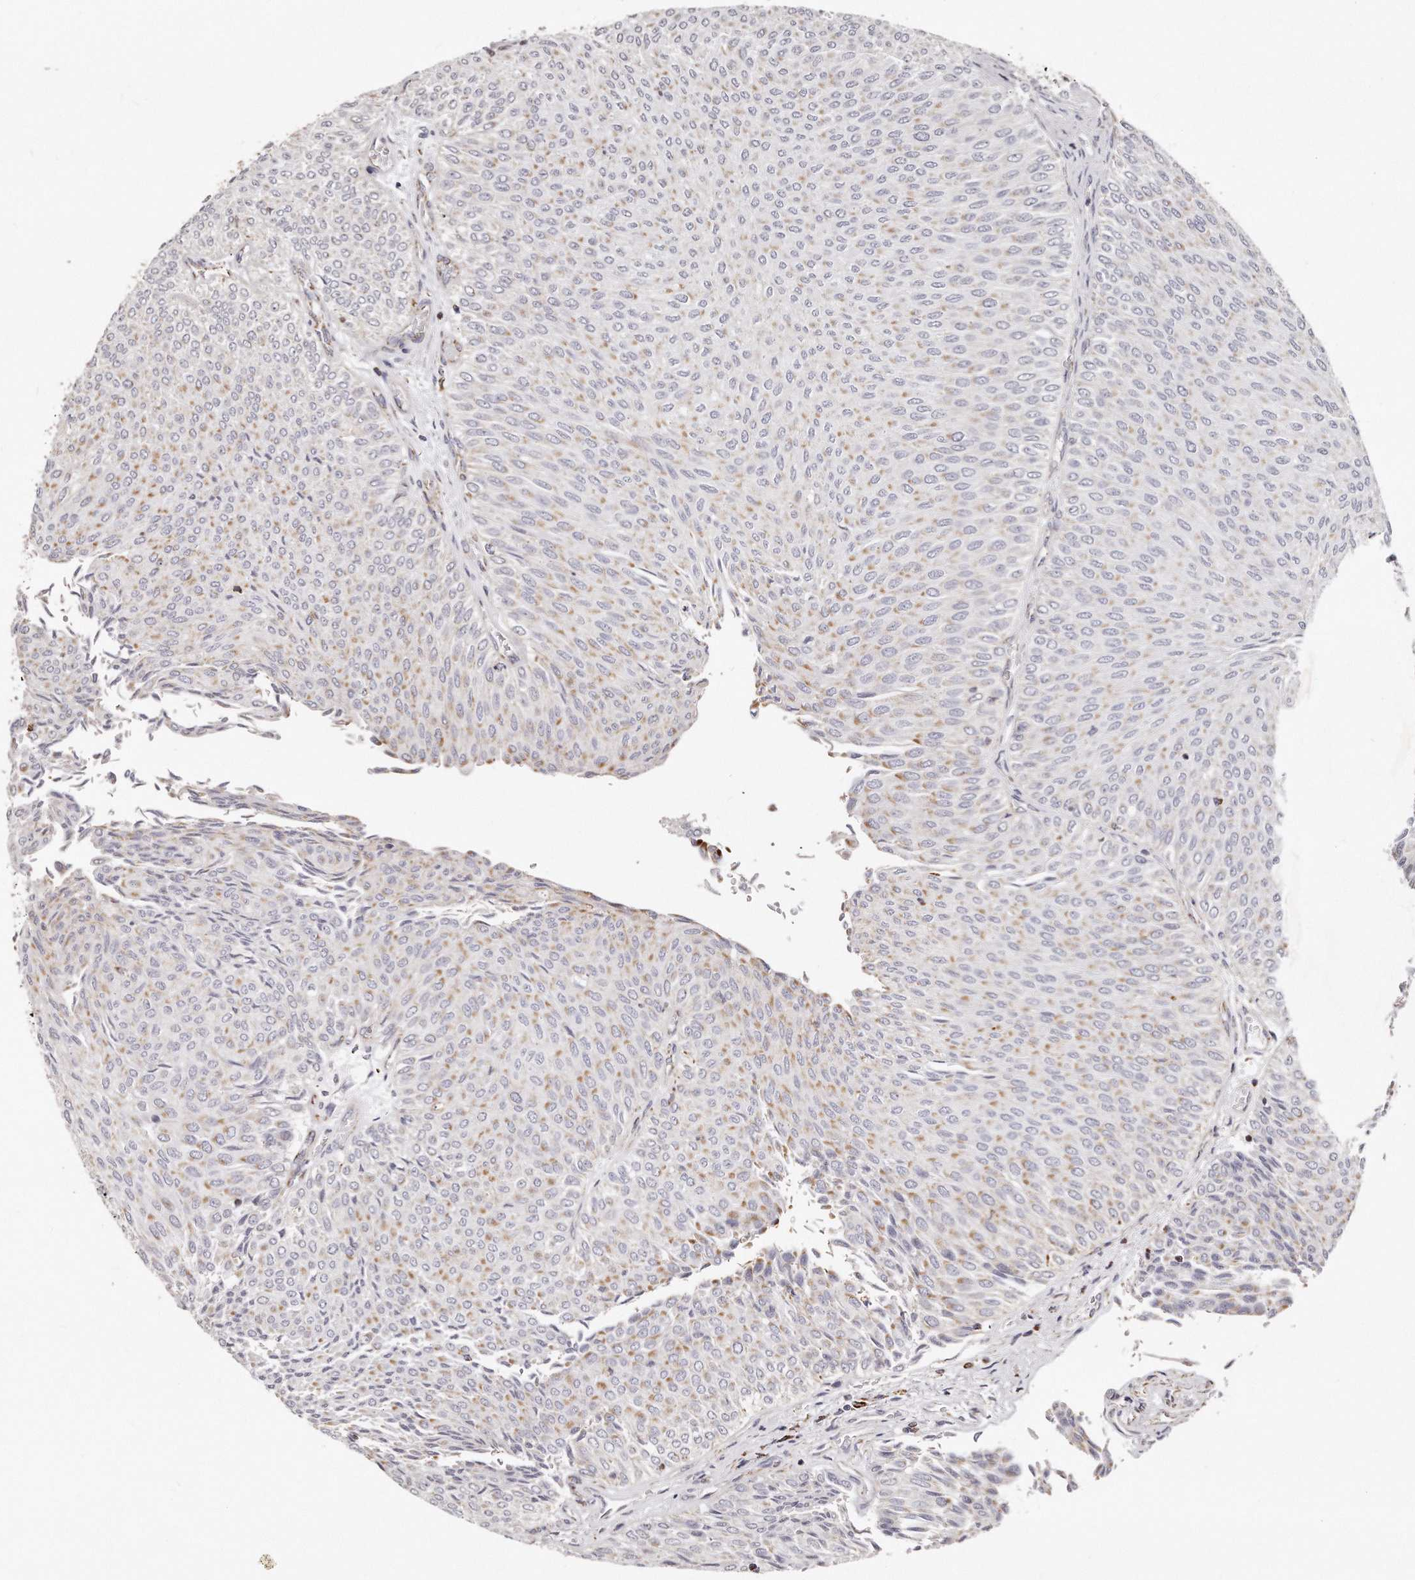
{"staining": {"intensity": "moderate", "quantity": "25%-75%", "location": "cytoplasmic/membranous"}, "tissue": "urothelial cancer", "cell_type": "Tumor cells", "image_type": "cancer", "snomed": [{"axis": "morphology", "description": "Urothelial carcinoma, Low grade"}, {"axis": "topography", "description": "Urinary bladder"}], "caption": "Moderate cytoplasmic/membranous expression for a protein is present in approximately 25%-75% of tumor cells of low-grade urothelial carcinoma using IHC.", "gene": "RTKN", "patient": {"sex": "male", "age": 78}}